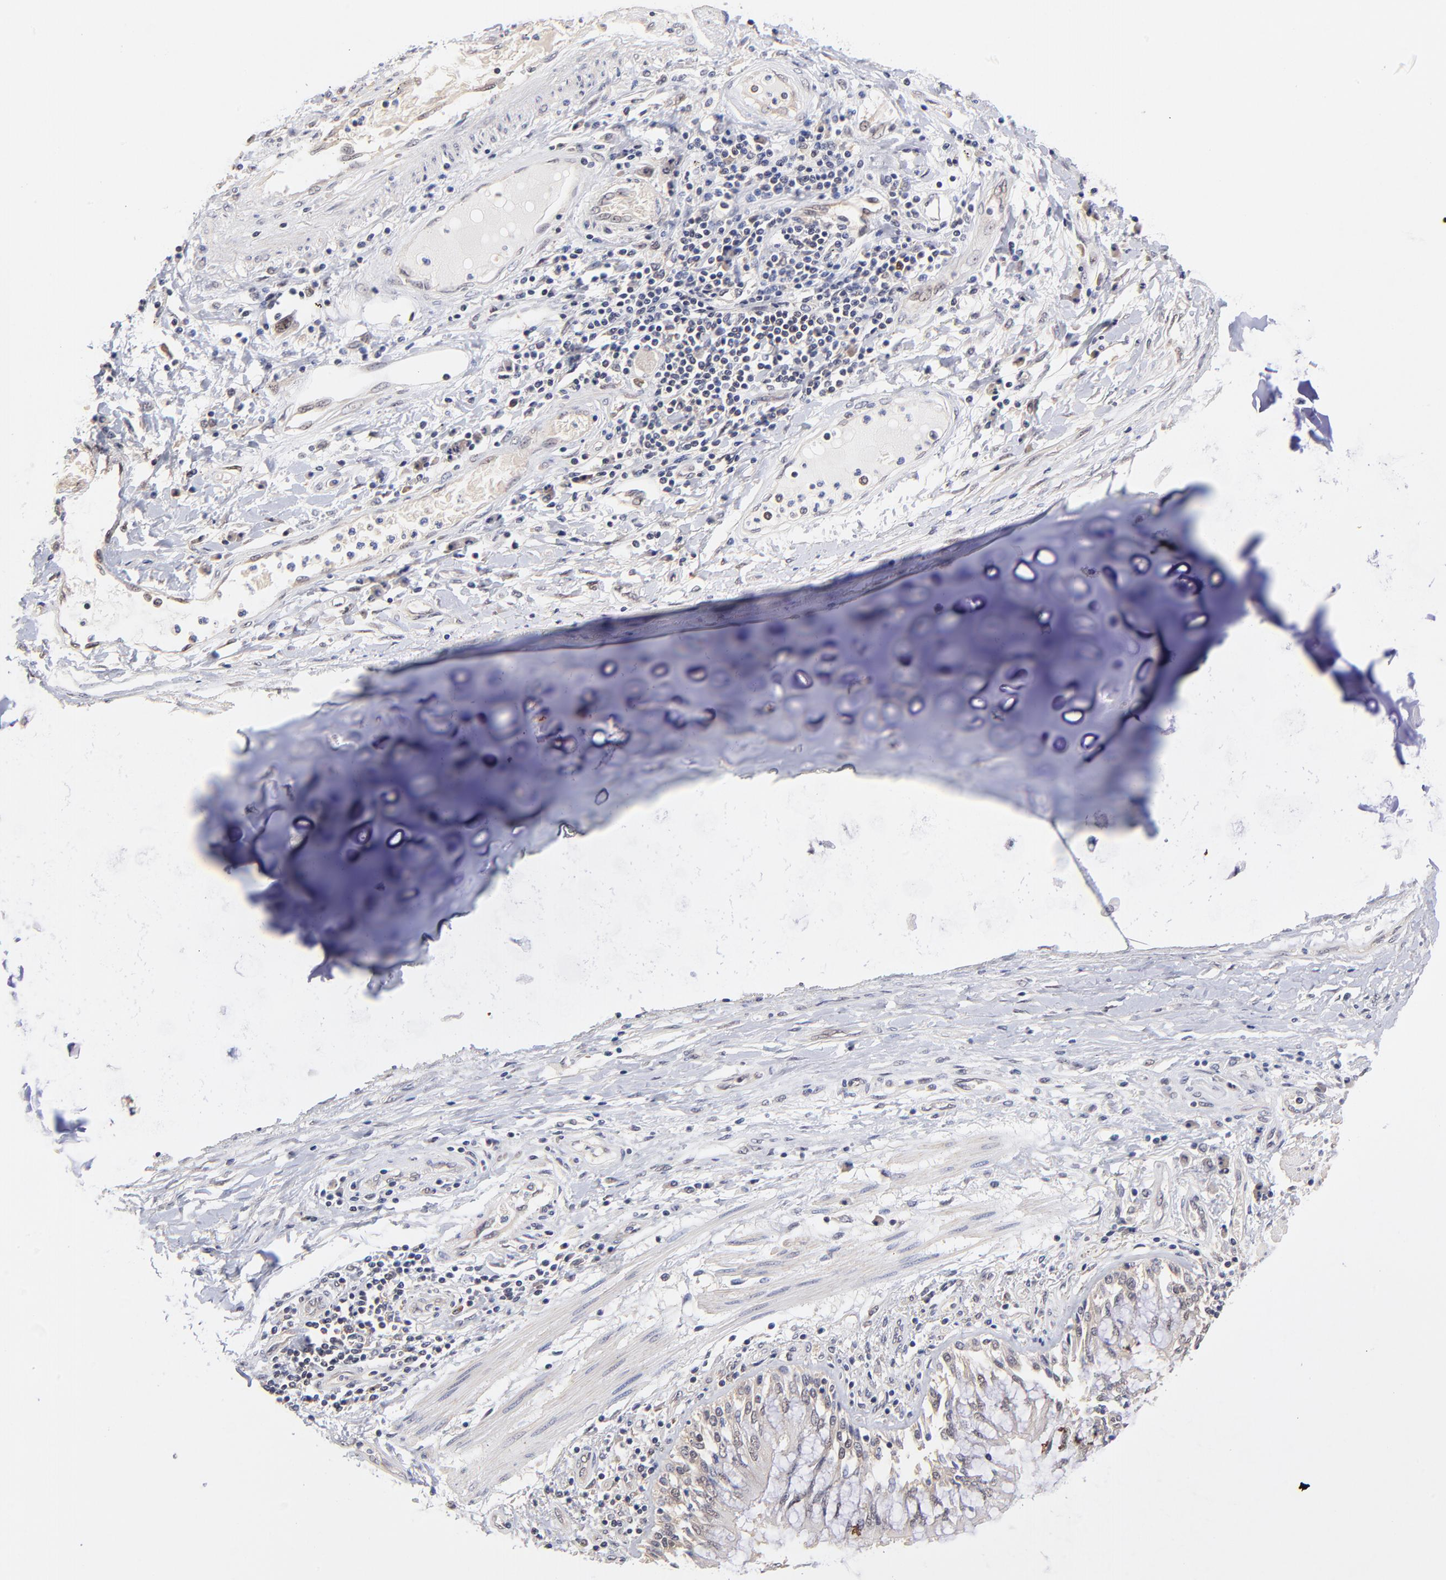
{"staining": {"intensity": "negative", "quantity": "none", "location": "none"}, "tissue": "adipose tissue", "cell_type": "Adipocytes", "image_type": "normal", "snomed": [{"axis": "morphology", "description": "Normal tissue, NOS"}, {"axis": "morphology", "description": "Adenocarcinoma, NOS"}, {"axis": "topography", "description": "Cartilage tissue"}, {"axis": "topography", "description": "Lung"}], "caption": "Human adipose tissue stained for a protein using immunohistochemistry (IHC) reveals no staining in adipocytes.", "gene": "UBE2E2", "patient": {"sex": "female", "age": 67}}